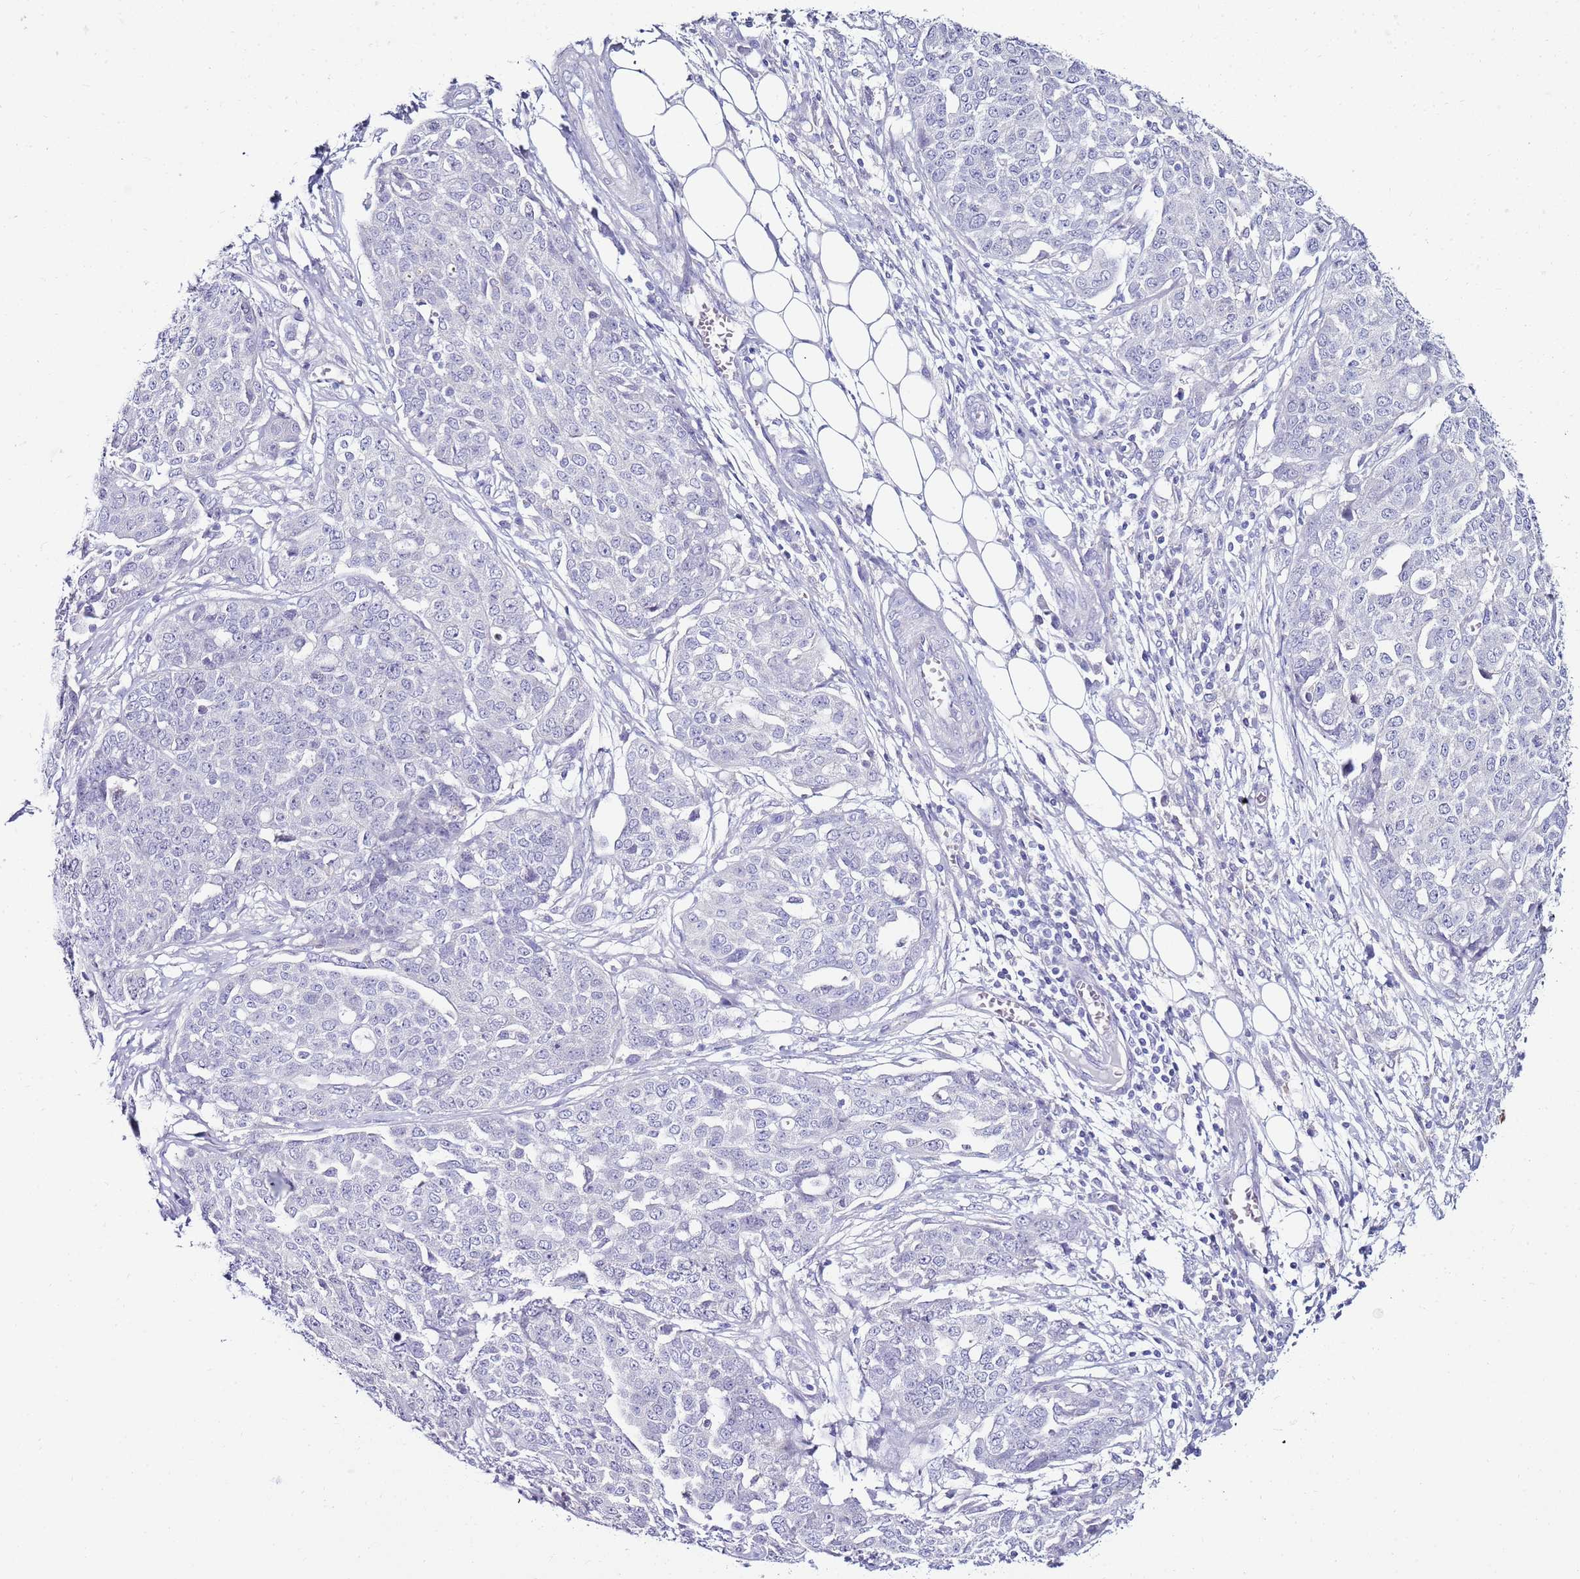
{"staining": {"intensity": "negative", "quantity": "none", "location": "none"}, "tissue": "ovarian cancer", "cell_type": "Tumor cells", "image_type": "cancer", "snomed": [{"axis": "morphology", "description": "Cystadenocarcinoma, serous, NOS"}, {"axis": "topography", "description": "Soft tissue"}, {"axis": "topography", "description": "Ovary"}], "caption": "This is an IHC micrograph of human ovarian cancer (serous cystadenocarcinoma). There is no staining in tumor cells.", "gene": "GPN3", "patient": {"sex": "female", "age": 57}}